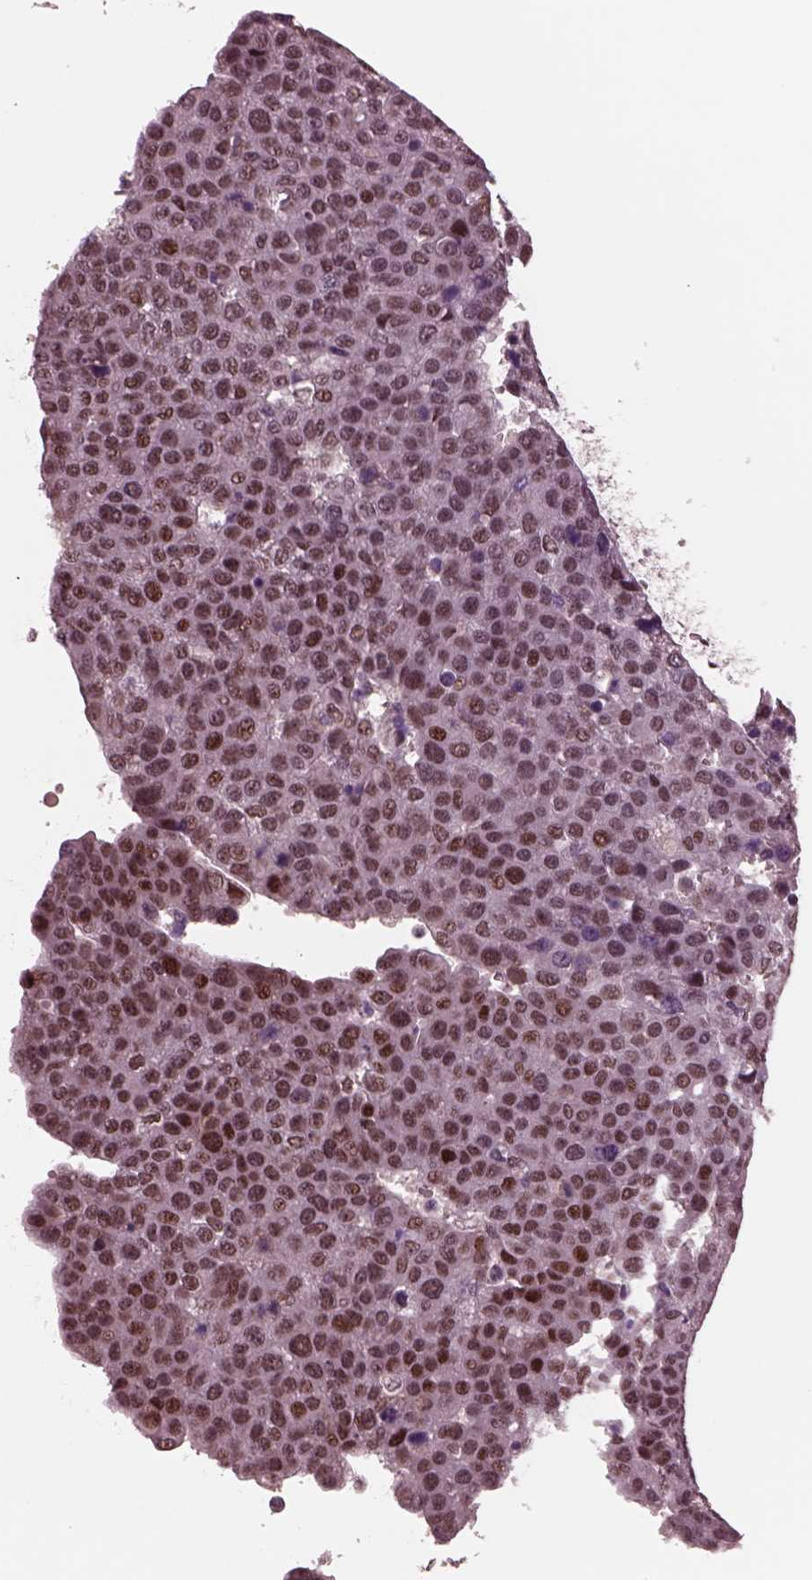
{"staining": {"intensity": "moderate", "quantity": "25%-75%", "location": "nuclear"}, "tissue": "pancreatic cancer", "cell_type": "Tumor cells", "image_type": "cancer", "snomed": [{"axis": "morphology", "description": "Adenocarcinoma, NOS"}, {"axis": "topography", "description": "Pancreas"}], "caption": "A histopathology image showing moderate nuclear staining in about 25%-75% of tumor cells in pancreatic cancer (adenocarcinoma), as visualized by brown immunohistochemical staining.", "gene": "NAP1L5", "patient": {"sex": "female", "age": 61}}